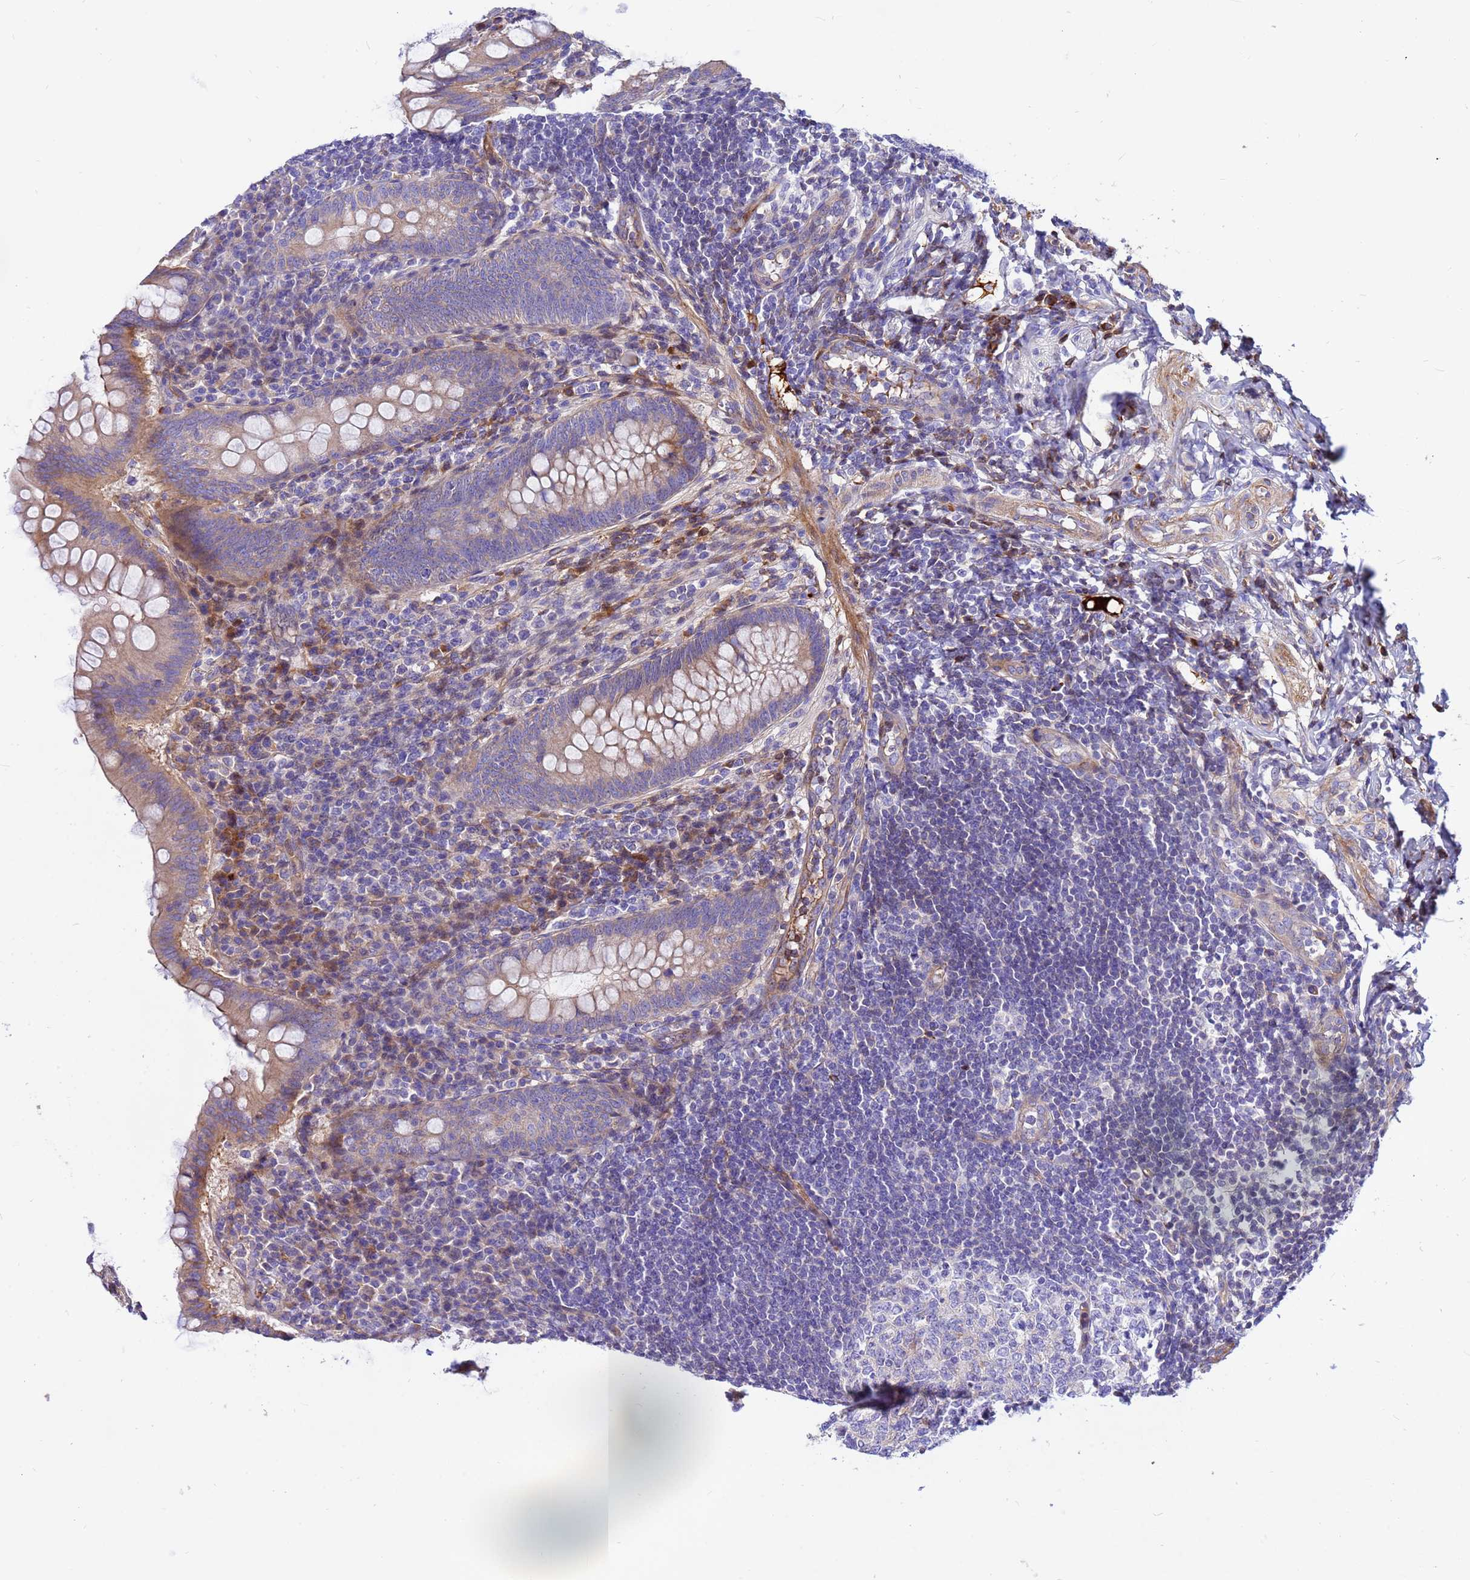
{"staining": {"intensity": "moderate", "quantity": "<25%", "location": "cytoplasmic/membranous"}, "tissue": "appendix", "cell_type": "Glandular cells", "image_type": "normal", "snomed": [{"axis": "morphology", "description": "Normal tissue, NOS"}, {"axis": "topography", "description": "Appendix"}], "caption": "IHC staining of benign appendix, which displays low levels of moderate cytoplasmic/membranous expression in about <25% of glandular cells indicating moderate cytoplasmic/membranous protein staining. The staining was performed using DAB (brown) for protein detection and nuclei were counterstained in hematoxylin (blue).", "gene": "CRHBP", "patient": {"sex": "female", "age": 33}}